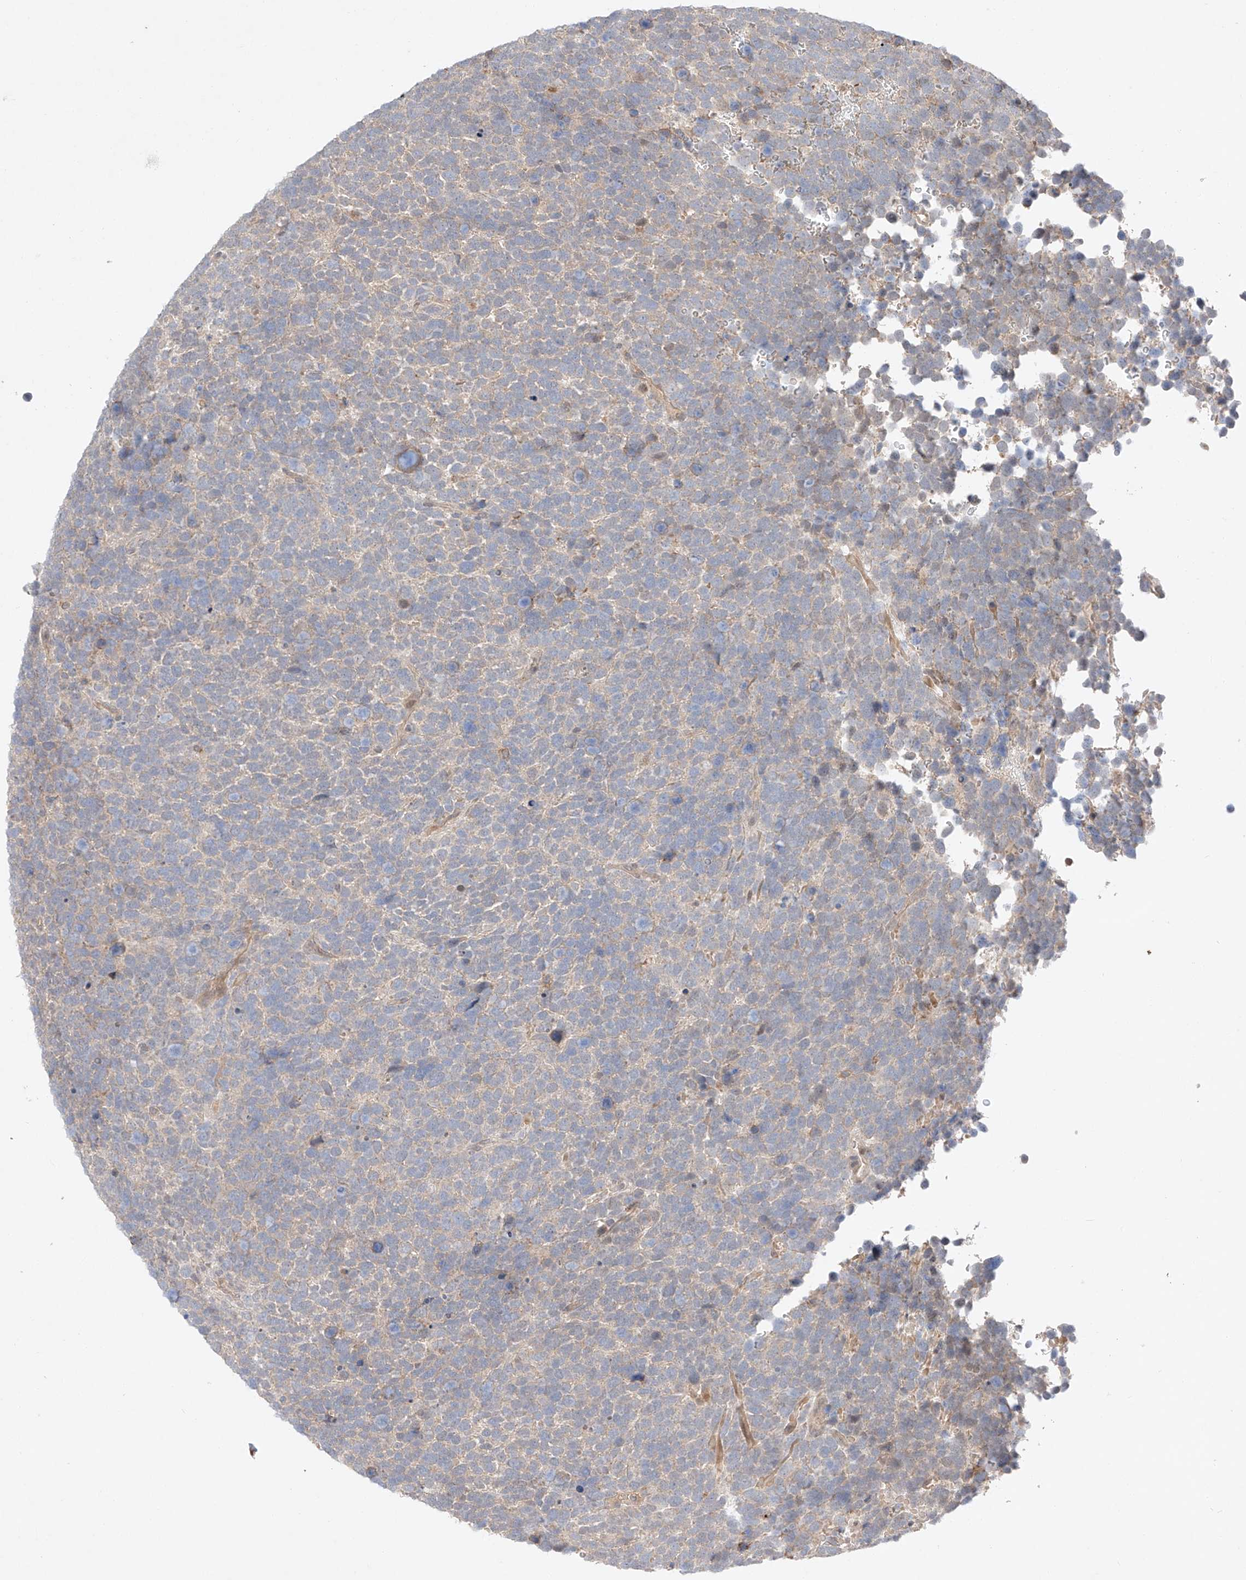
{"staining": {"intensity": "negative", "quantity": "none", "location": "none"}, "tissue": "urothelial cancer", "cell_type": "Tumor cells", "image_type": "cancer", "snomed": [{"axis": "morphology", "description": "Urothelial carcinoma, High grade"}, {"axis": "topography", "description": "Urinary bladder"}], "caption": "Immunohistochemistry of urothelial cancer reveals no positivity in tumor cells.", "gene": "GCNT1", "patient": {"sex": "female", "age": 82}}